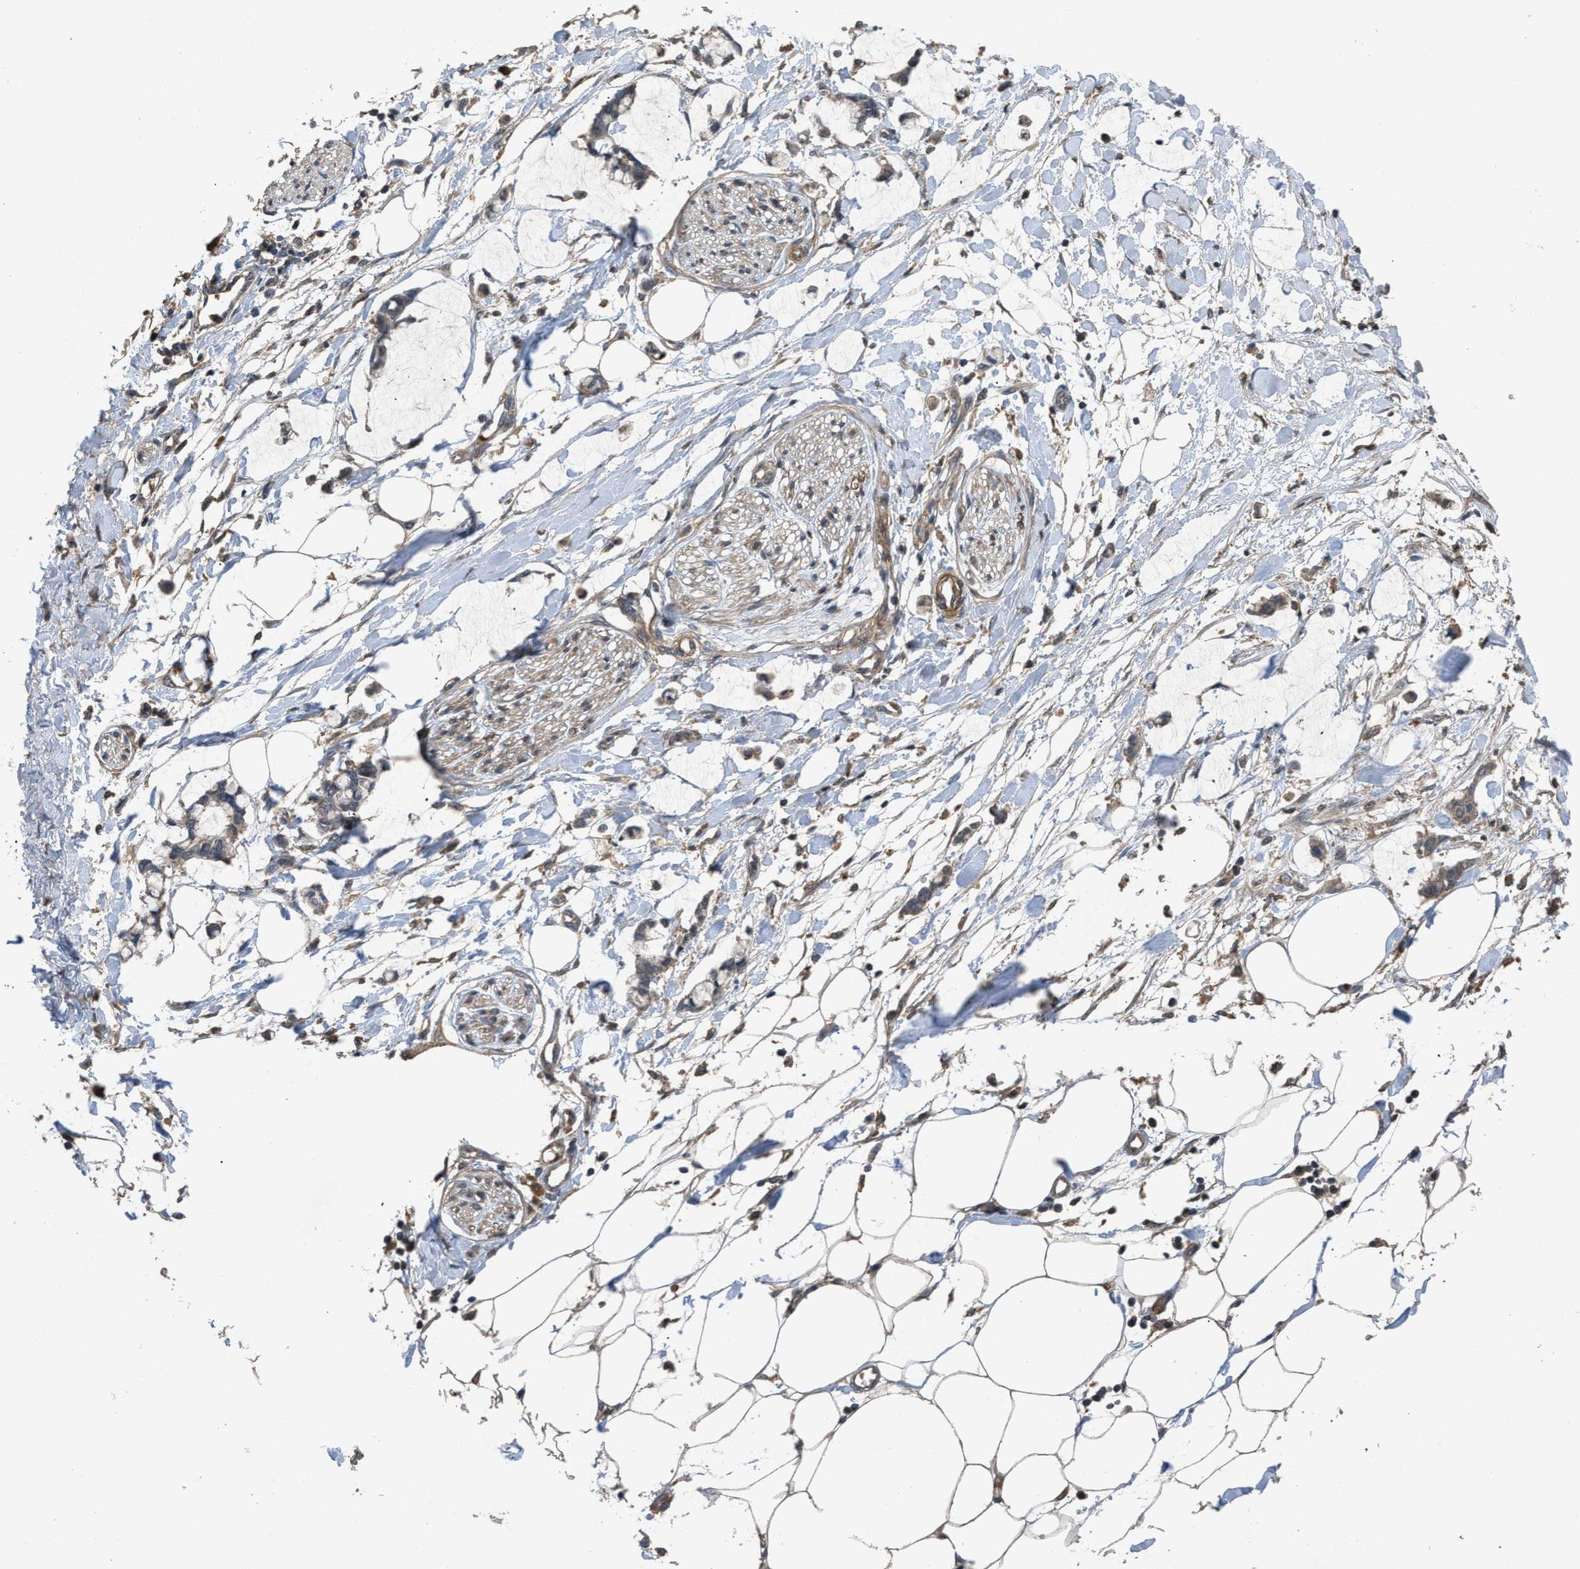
{"staining": {"intensity": "weak", "quantity": ">75%", "location": "cytoplasmic/membranous"}, "tissue": "adipose tissue", "cell_type": "Adipocytes", "image_type": "normal", "snomed": [{"axis": "morphology", "description": "Normal tissue, NOS"}, {"axis": "morphology", "description": "Adenocarcinoma, NOS"}, {"axis": "topography", "description": "Colon"}, {"axis": "topography", "description": "Peripheral nerve tissue"}], "caption": "DAB (3,3'-diaminobenzidine) immunohistochemical staining of normal human adipose tissue displays weak cytoplasmic/membranous protein positivity in about >75% of adipocytes.", "gene": "UTRN", "patient": {"sex": "male", "age": 14}}